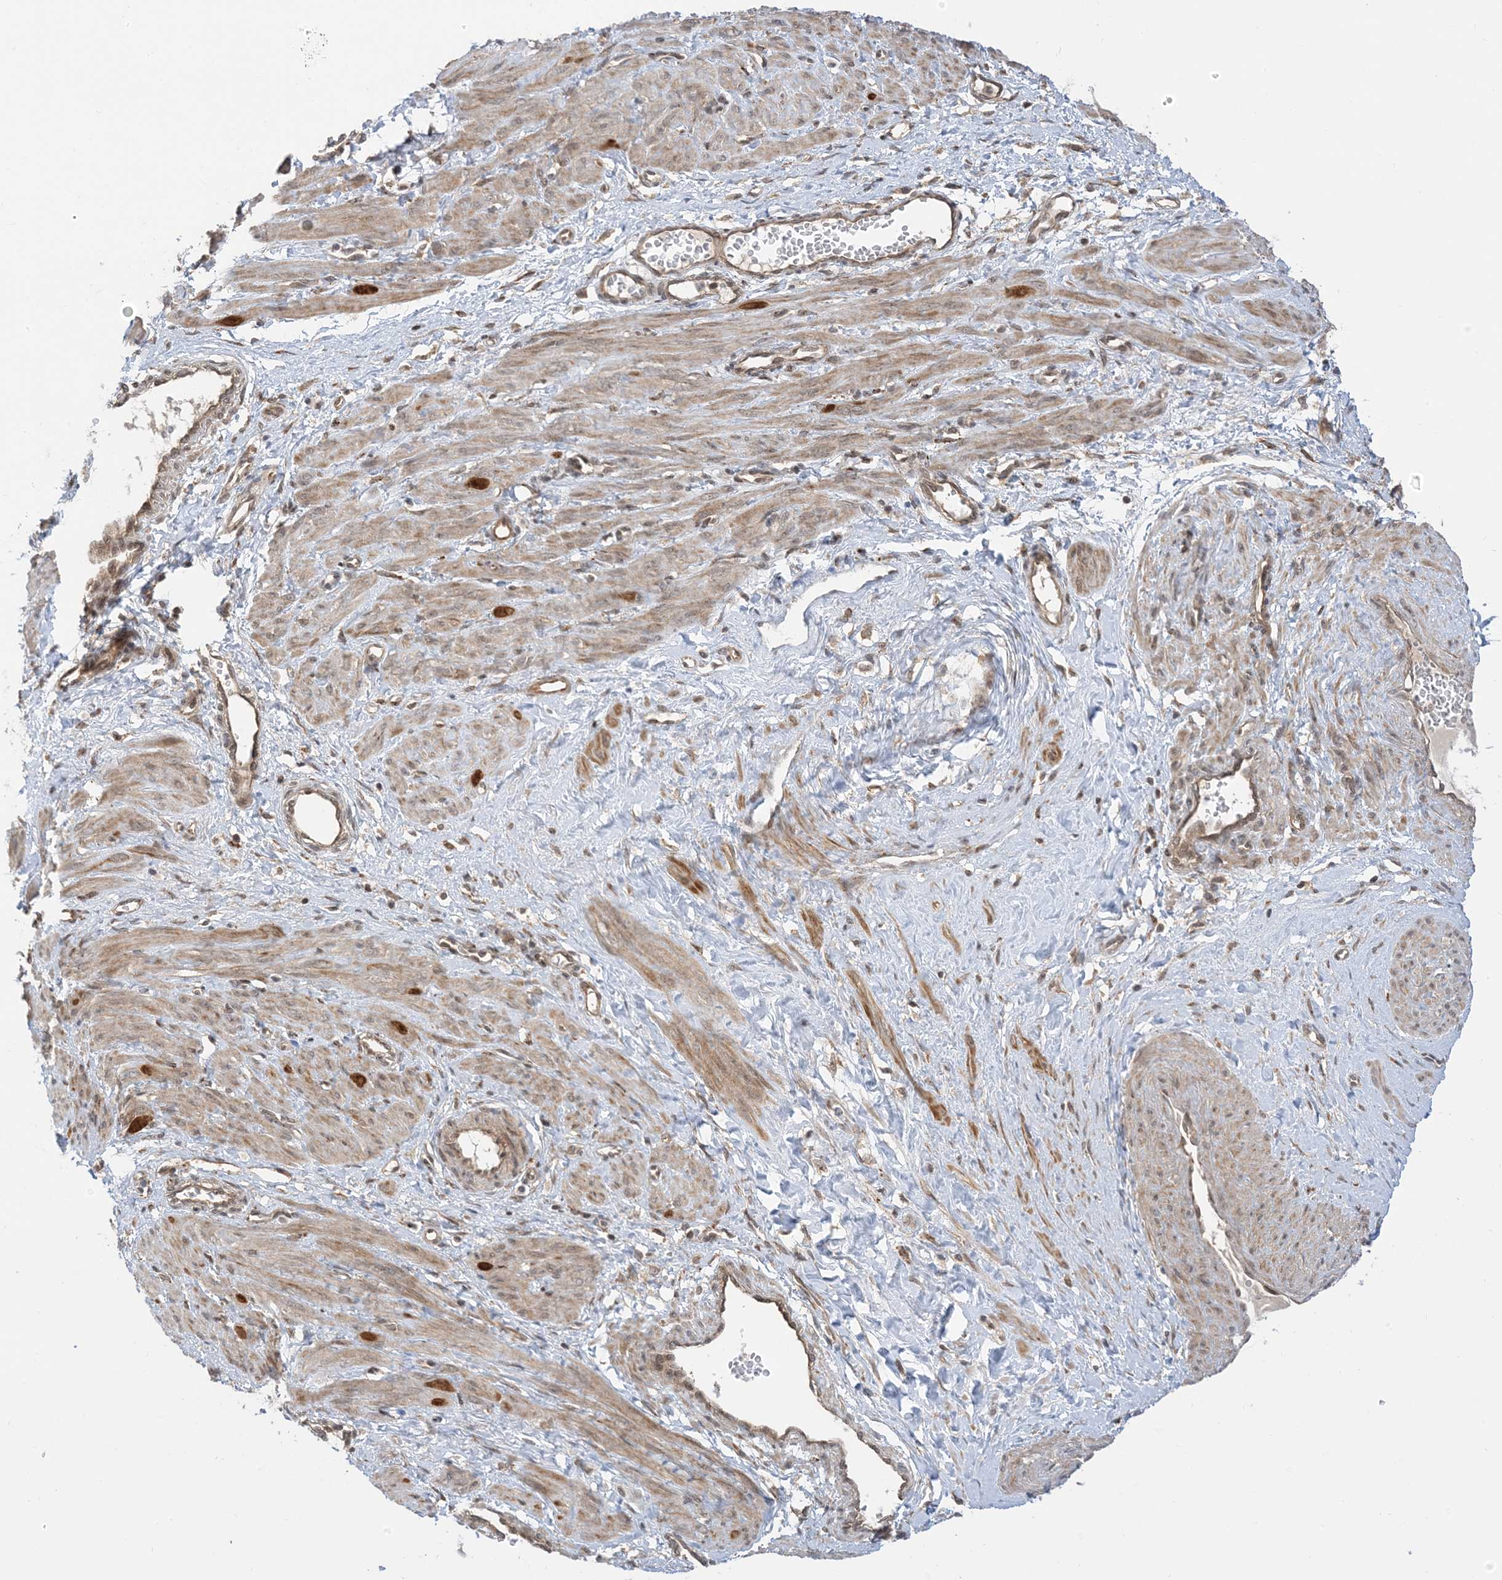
{"staining": {"intensity": "moderate", "quantity": "25%-75%", "location": "cytoplasmic/membranous"}, "tissue": "smooth muscle", "cell_type": "Smooth muscle cells", "image_type": "normal", "snomed": [{"axis": "morphology", "description": "Normal tissue, NOS"}, {"axis": "topography", "description": "Endometrium"}], "caption": "Immunohistochemical staining of normal smooth muscle reveals moderate cytoplasmic/membranous protein staining in approximately 25%-75% of smooth muscle cells. The staining is performed using DAB brown chromogen to label protein expression. The nuclei are counter-stained blue using hematoxylin.", "gene": "METTL21A", "patient": {"sex": "female", "age": 33}}